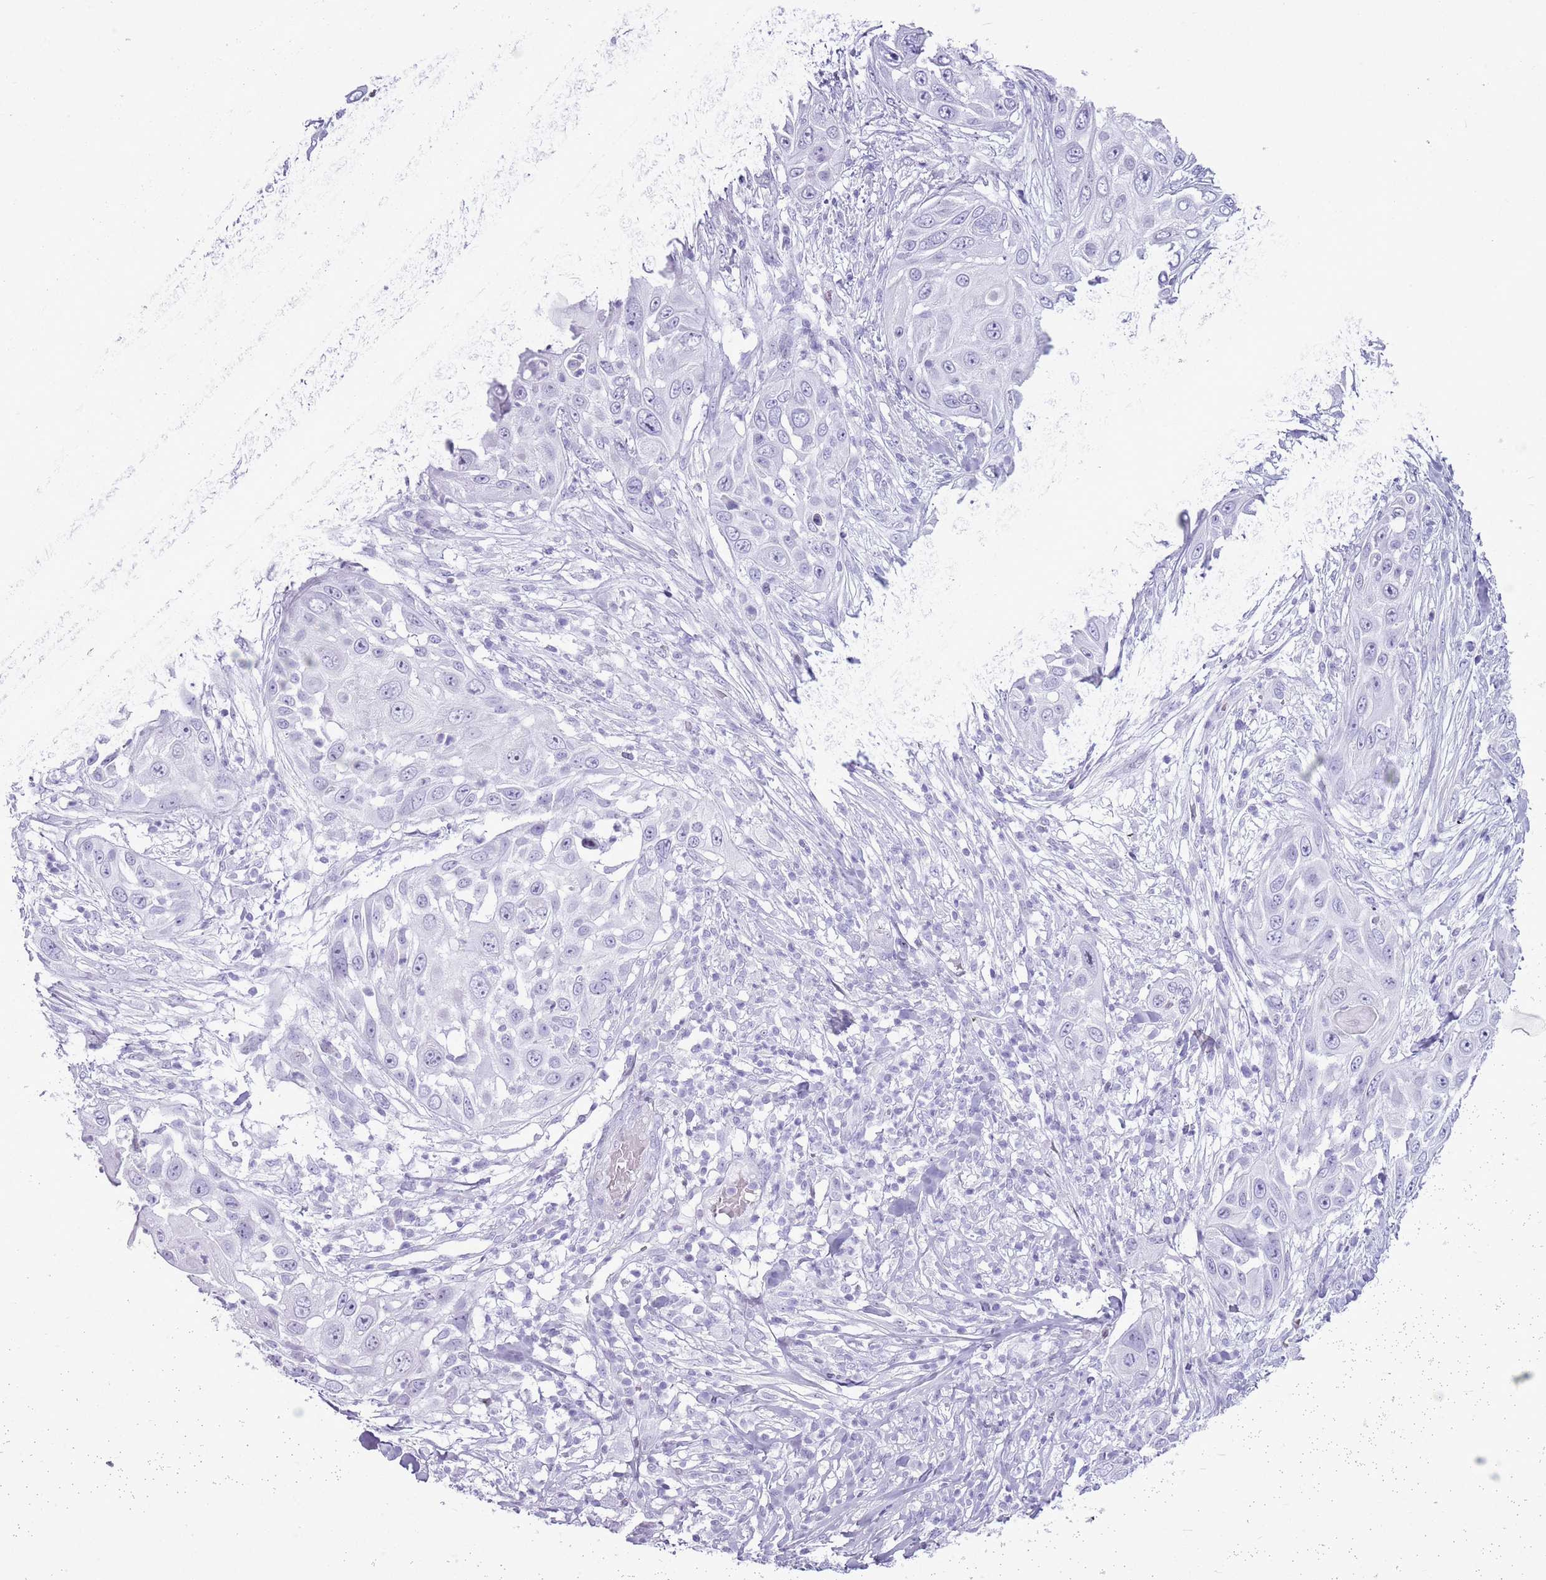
{"staining": {"intensity": "negative", "quantity": "none", "location": "none"}, "tissue": "skin cancer", "cell_type": "Tumor cells", "image_type": "cancer", "snomed": [{"axis": "morphology", "description": "Squamous cell carcinoma, NOS"}, {"axis": "topography", "description": "Skin"}], "caption": "IHC image of neoplastic tissue: human skin cancer (squamous cell carcinoma) stained with DAB (3,3'-diaminobenzidine) reveals no significant protein positivity in tumor cells.", "gene": "ASIP", "patient": {"sex": "female", "age": 44}}